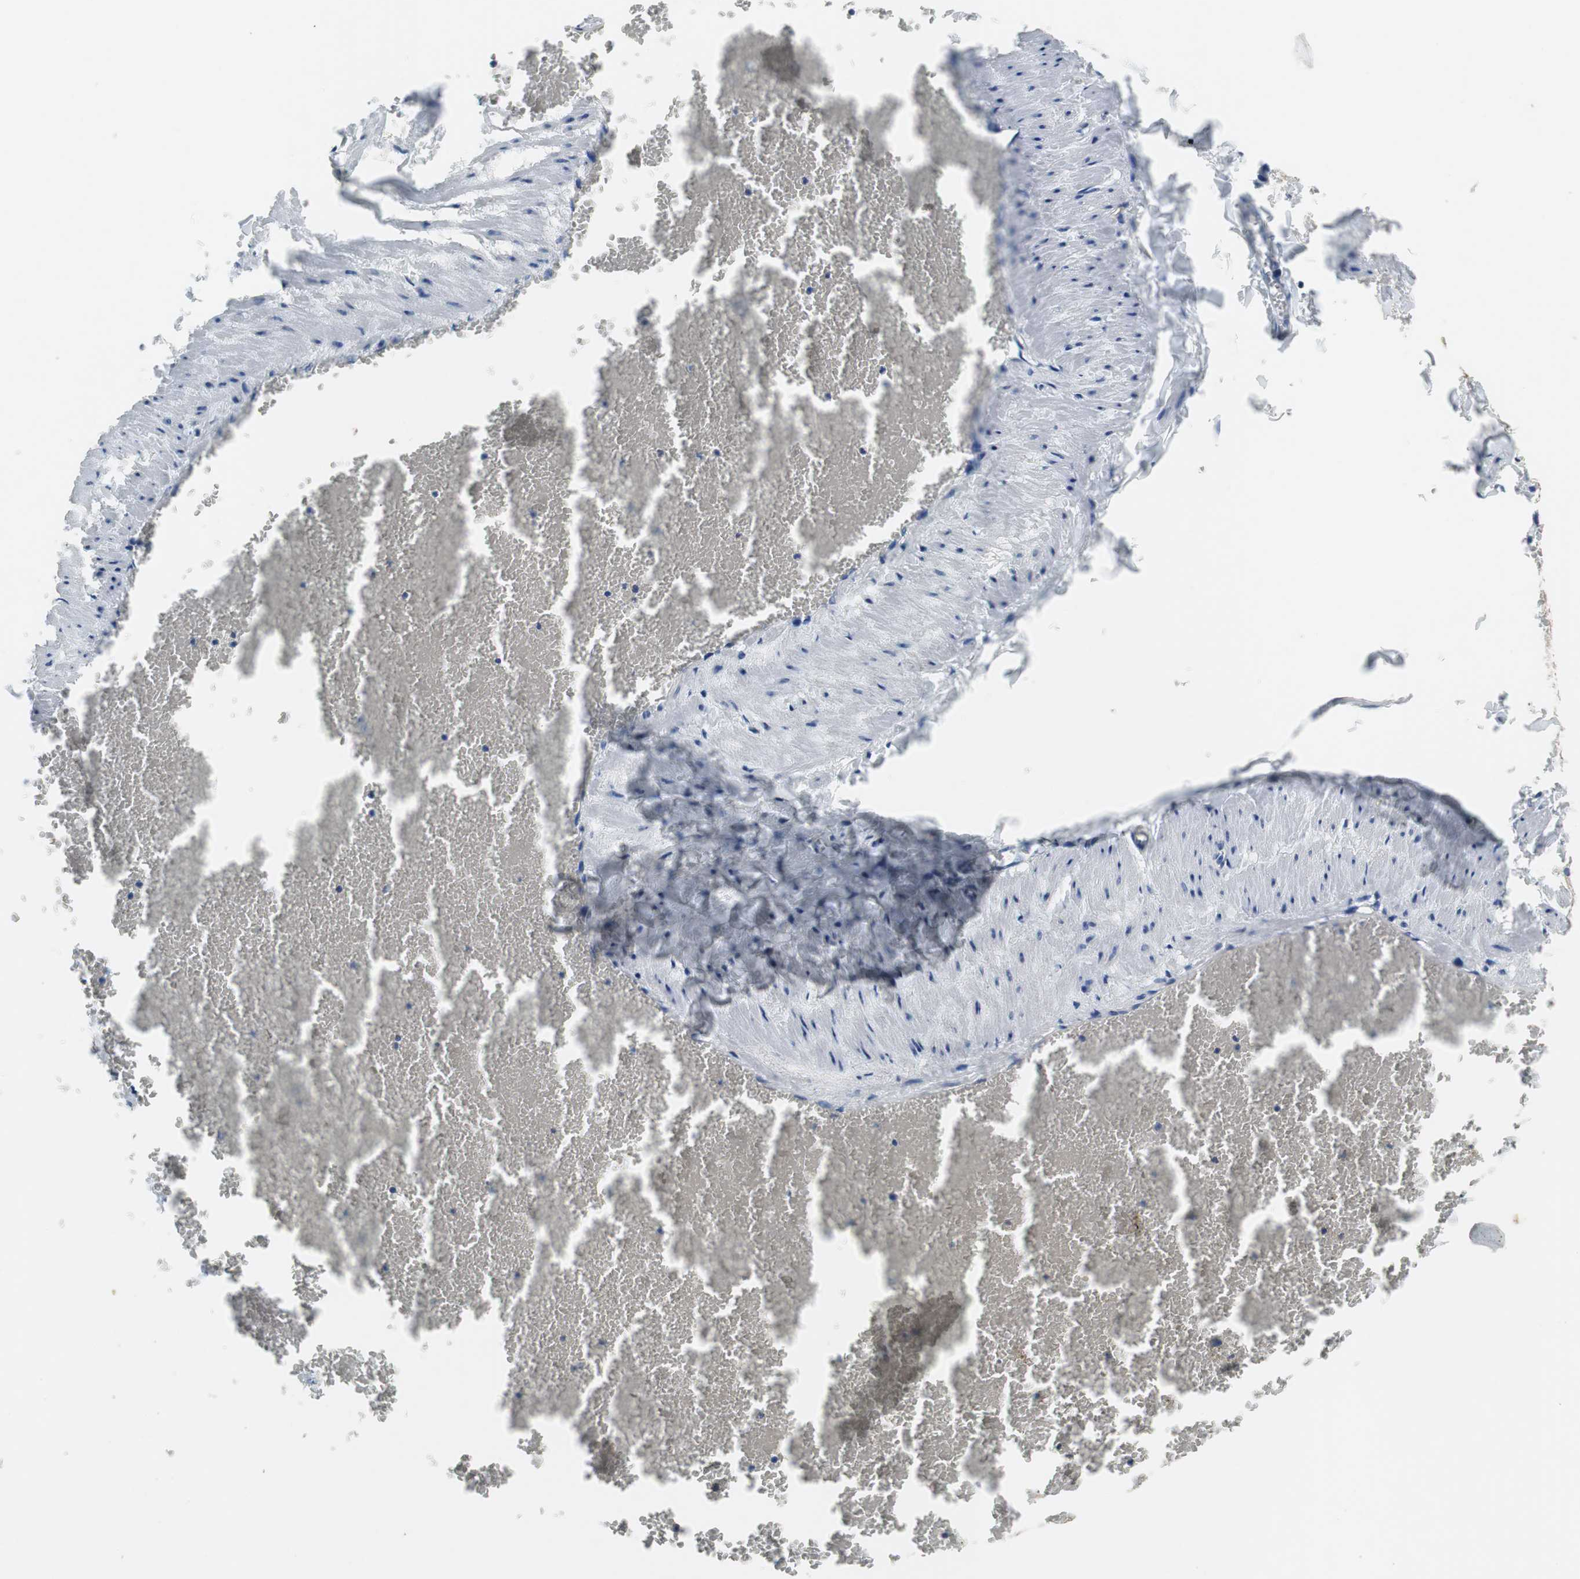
{"staining": {"intensity": "negative", "quantity": "none", "location": "none"}, "tissue": "adipose tissue", "cell_type": "Adipocytes", "image_type": "normal", "snomed": [{"axis": "morphology", "description": "Normal tissue, NOS"}, {"axis": "topography", "description": "Vascular tissue"}], "caption": "This is an IHC micrograph of unremarkable human adipose tissue. There is no positivity in adipocytes.", "gene": "MTIF2", "patient": {"sex": "male", "age": 41}}